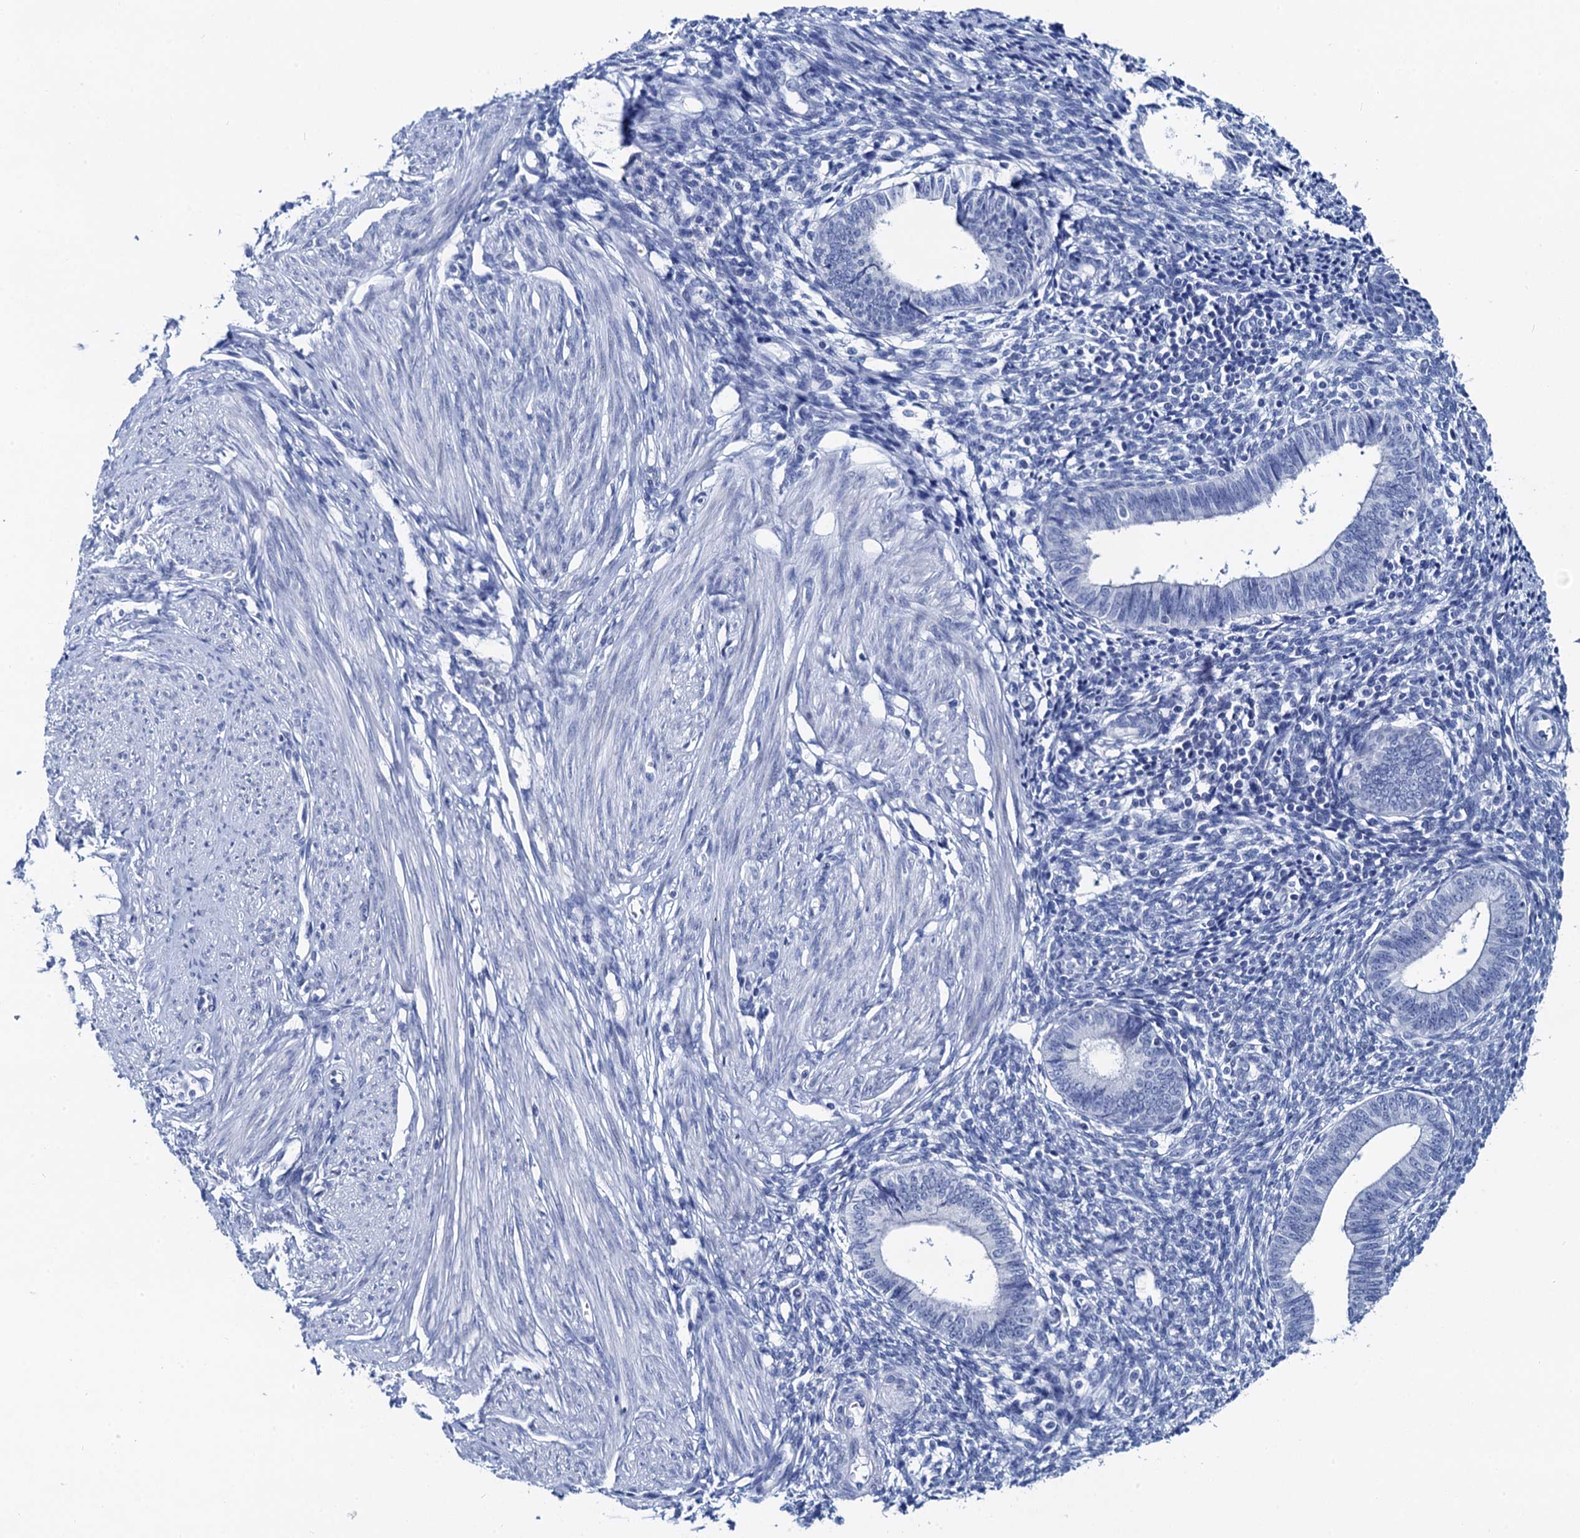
{"staining": {"intensity": "negative", "quantity": "none", "location": "none"}, "tissue": "endometrium", "cell_type": "Cells in endometrial stroma", "image_type": "normal", "snomed": [{"axis": "morphology", "description": "Normal tissue, NOS"}, {"axis": "topography", "description": "Endometrium"}], "caption": "IHC micrograph of unremarkable endometrium: human endometrium stained with DAB demonstrates no significant protein expression in cells in endometrial stroma. The staining is performed using DAB (3,3'-diaminobenzidine) brown chromogen with nuclei counter-stained in using hematoxylin.", "gene": "LYPD3", "patient": {"sex": "female", "age": 46}}